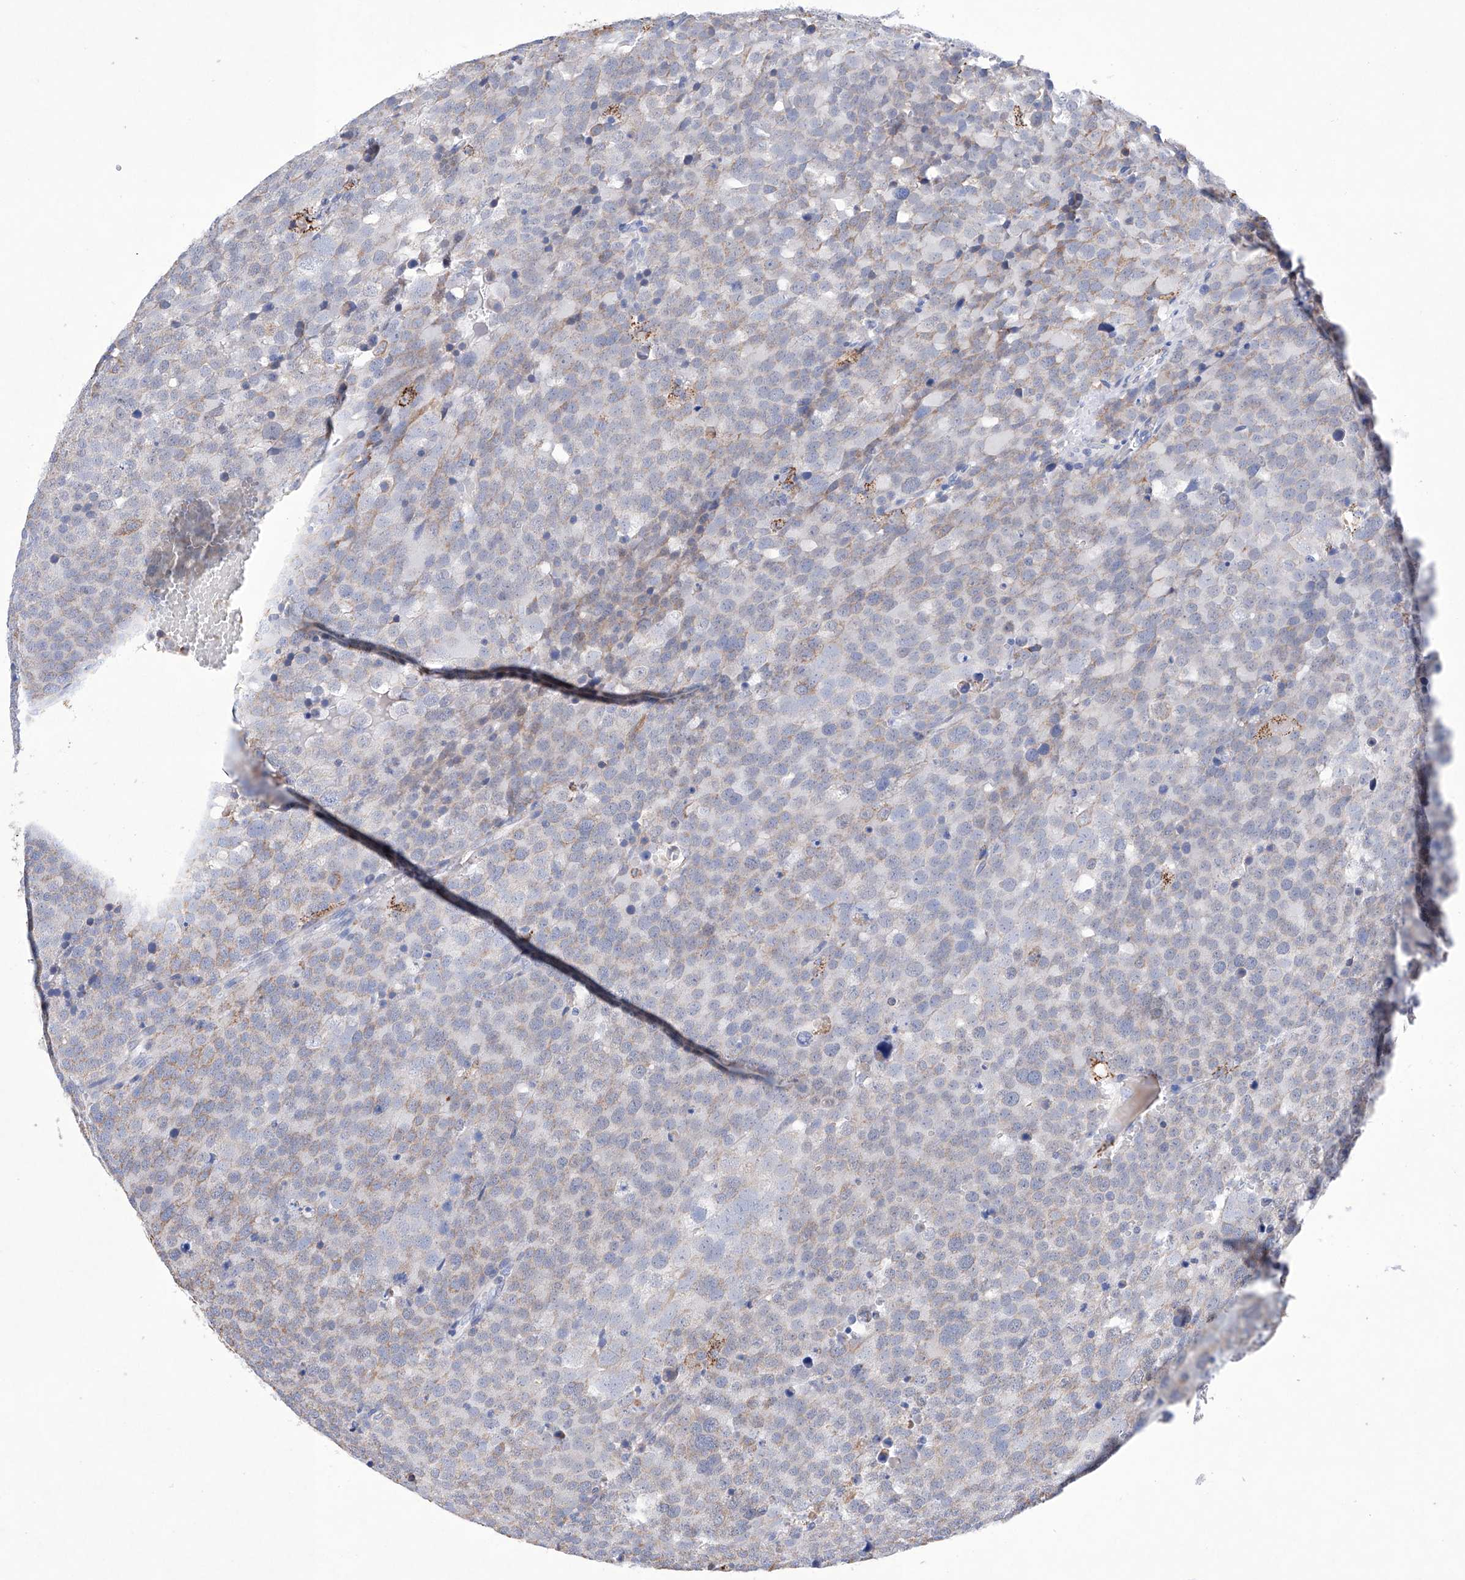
{"staining": {"intensity": "weak", "quantity": "<25%", "location": "cytoplasmic/membranous"}, "tissue": "testis cancer", "cell_type": "Tumor cells", "image_type": "cancer", "snomed": [{"axis": "morphology", "description": "Seminoma, NOS"}, {"axis": "topography", "description": "Testis"}], "caption": "This is an immunohistochemistry (IHC) photomicrograph of seminoma (testis). There is no staining in tumor cells.", "gene": "NRROS", "patient": {"sex": "male", "age": 71}}